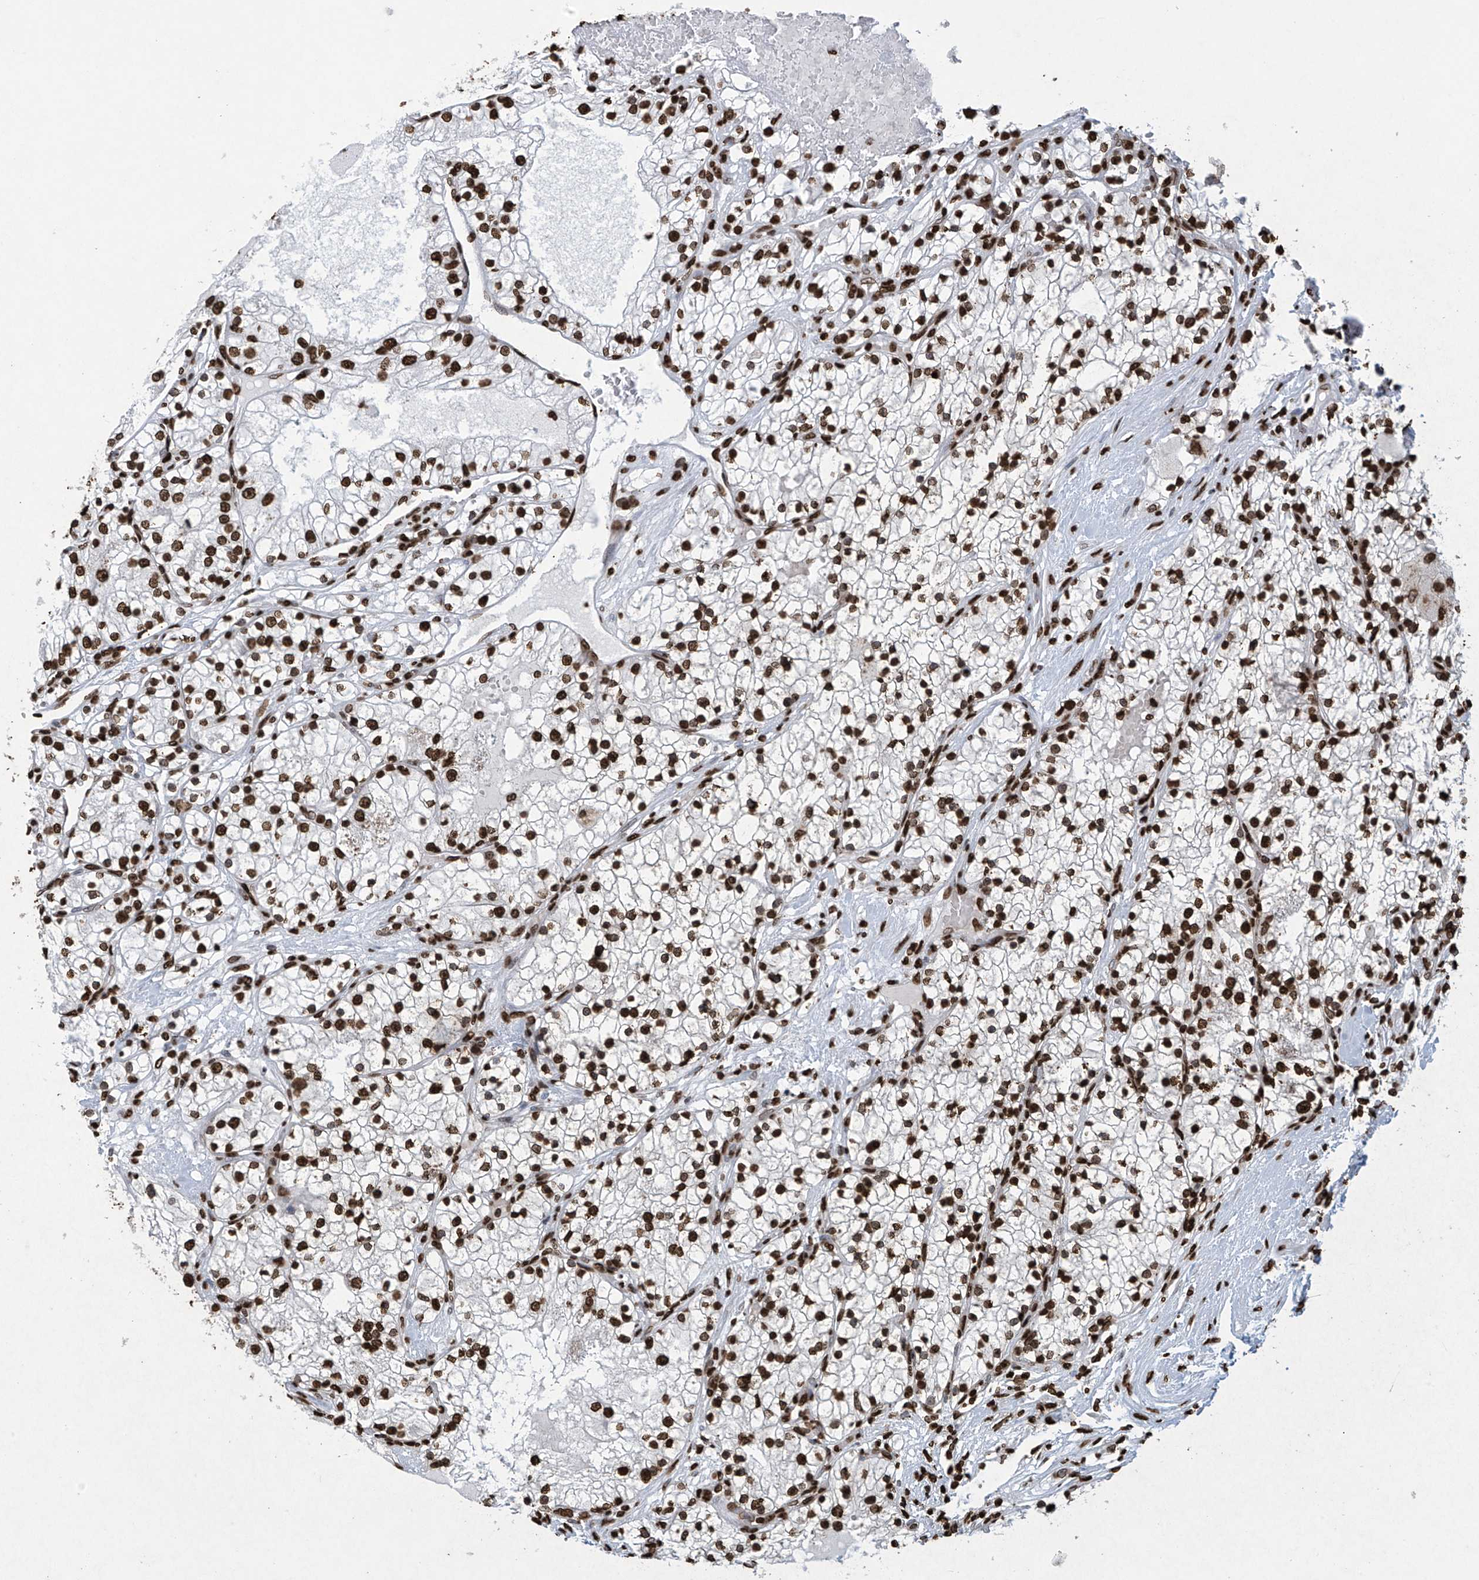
{"staining": {"intensity": "strong", "quantity": ">75%", "location": "nuclear"}, "tissue": "renal cancer", "cell_type": "Tumor cells", "image_type": "cancer", "snomed": [{"axis": "morphology", "description": "Normal tissue, NOS"}, {"axis": "morphology", "description": "Adenocarcinoma, NOS"}, {"axis": "topography", "description": "Kidney"}], "caption": "Protein staining of renal adenocarcinoma tissue shows strong nuclear expression in approximately >75% of tumor cells. The protein is shown in brown color, while the nuclei are stained blue.", "gene": "H3-3A", "patient": {"sex": "male", "age": 68}}